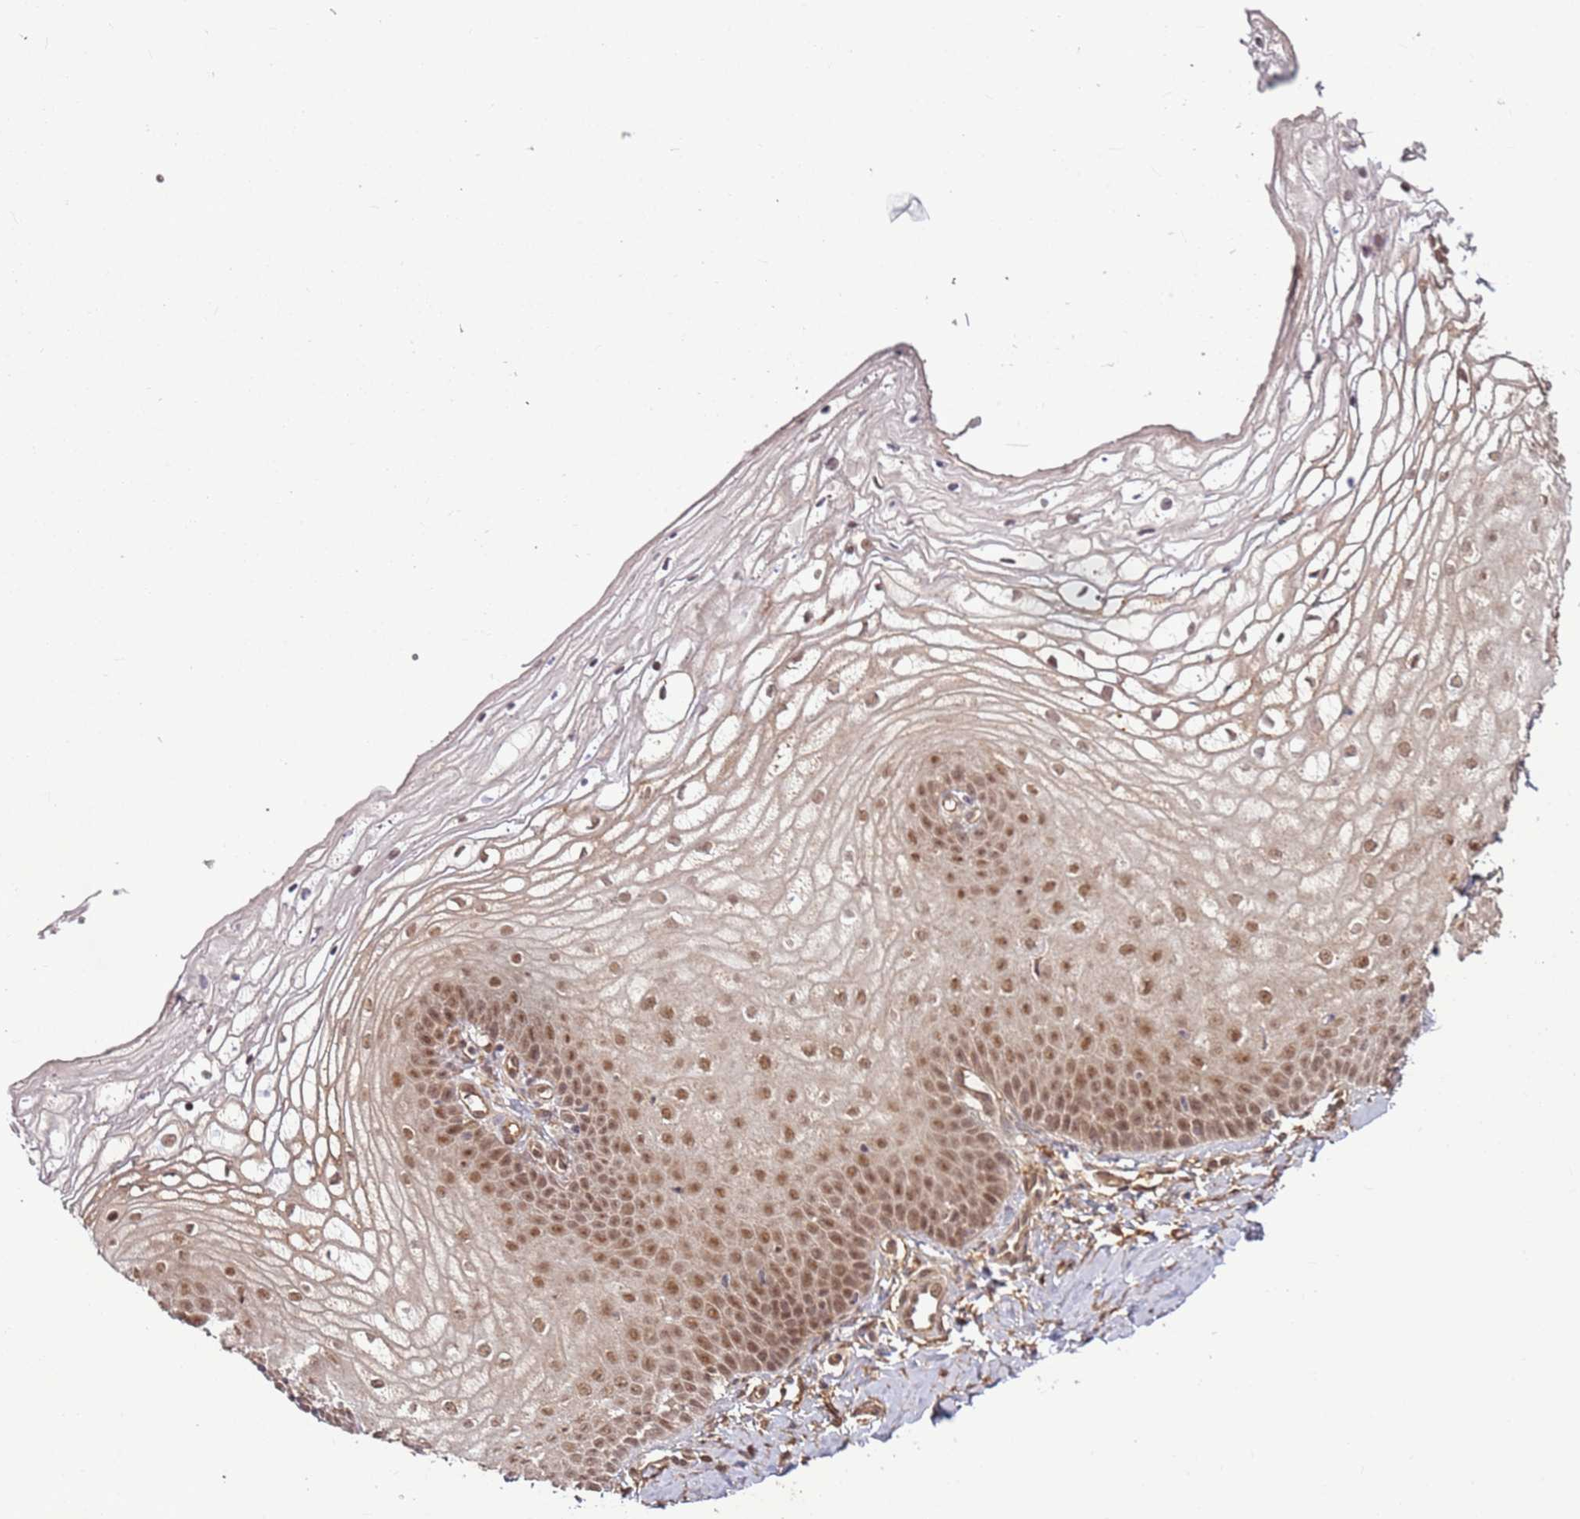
{"staining": {"intensity": "moderate", "quantity": ">75%", "location": "nuclear"}, "tissue": "vagina", "cell_type": "Squamous epithelial cells", "image_type": "normal", "snomed": [{"axis": "morphology", "description": "Normal tissue, NOS"}, {"axis": "topography", "description": "Vagina"}], "caption": "Vagina stained for a protein (brown) demonstrates moderate nuclear positive expression in about >75% of squamous epithelial cells.", "gene": "POLR3H", "patient": {"sex": "female", "age": 68}}